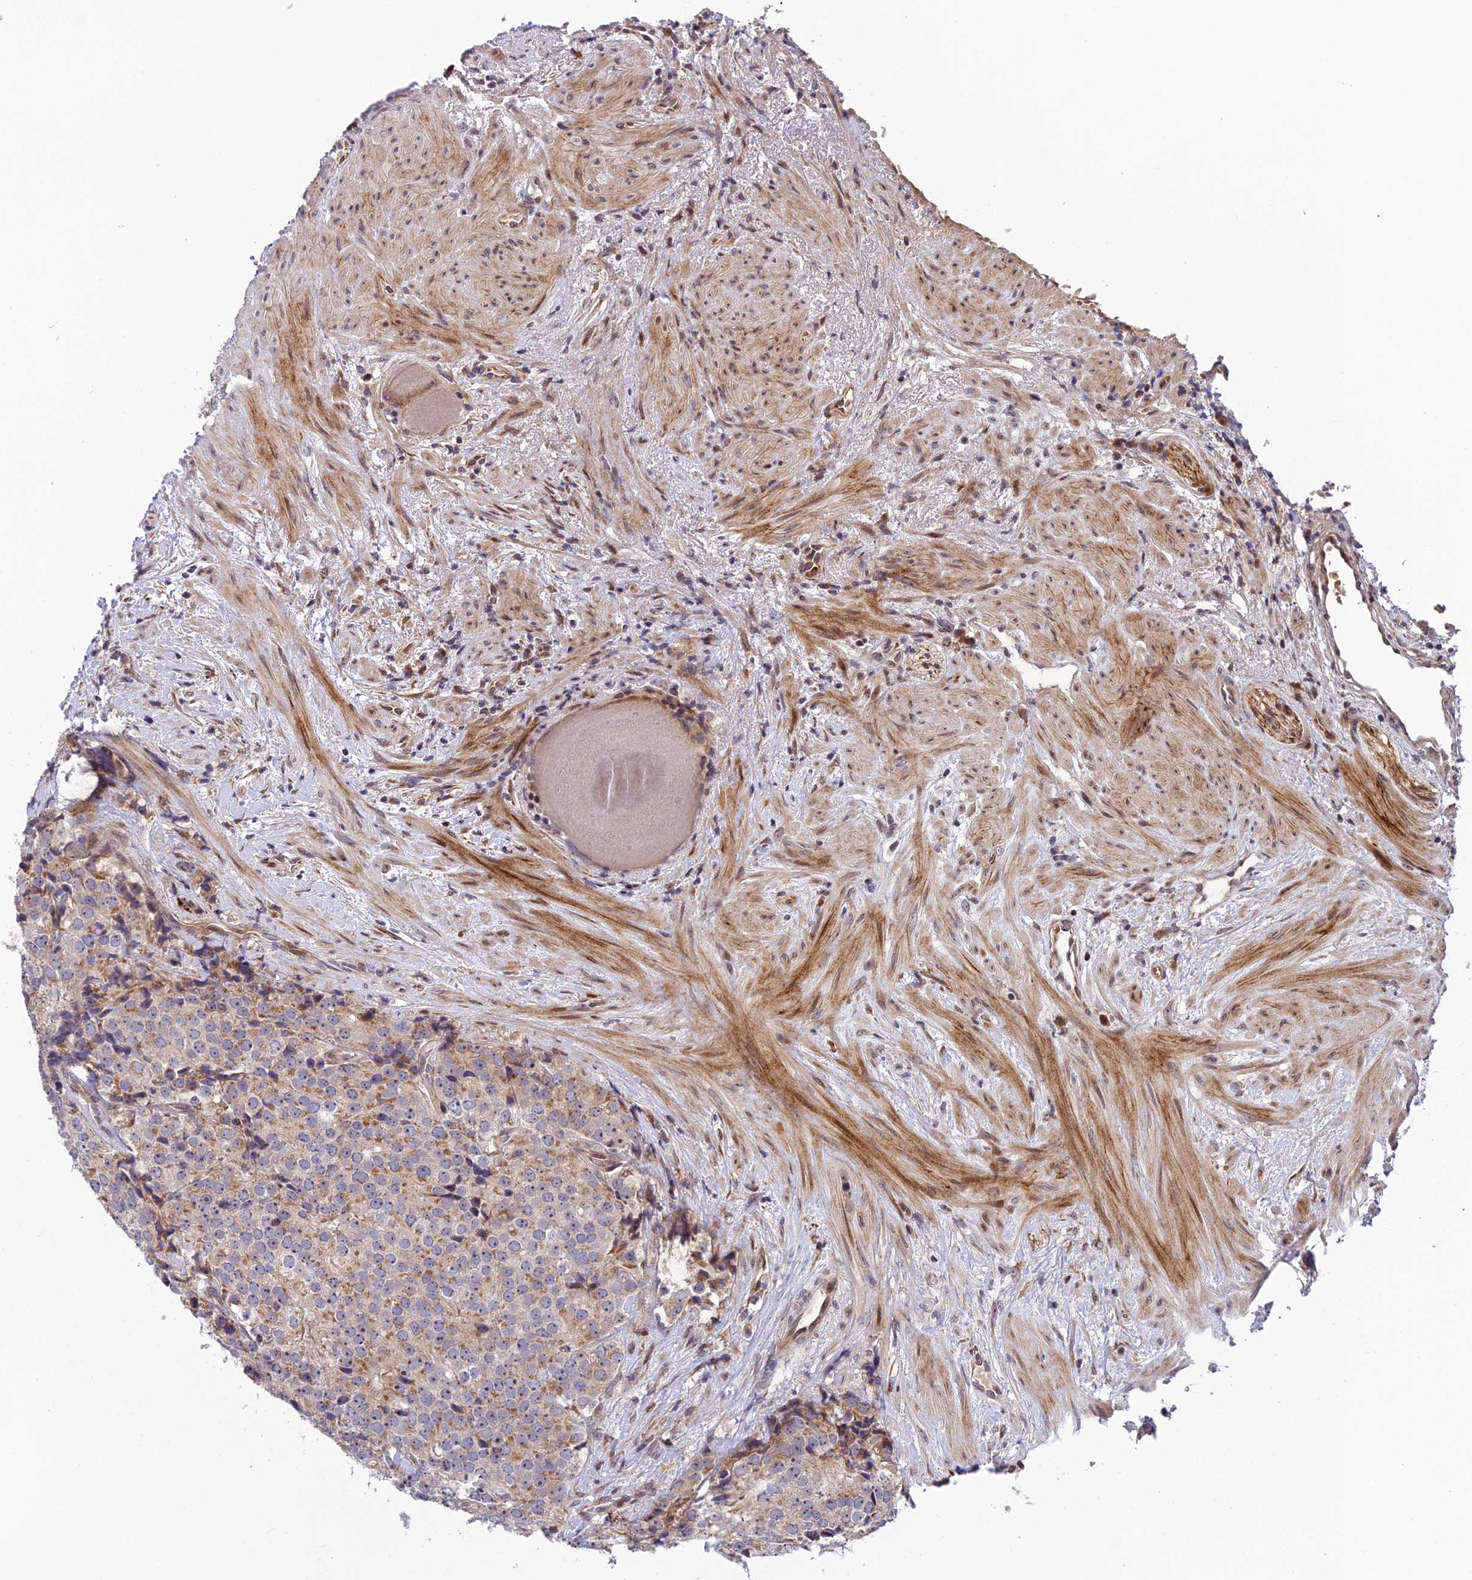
{"staining": {"intensity": "weak", "quantity": "25%-75%", "location": "cytoplasmic/membranous"}, "tissue": "prostate cancer", "cell_type": "Tumor cells", "image_type": "cancer", "snomed": [{"axis": "morphology", "description": "Adenocarcinoma, High grade"}, {"axis": "topography", "description": "Prostate"}], "caption": "Prostate cancer (adenocarcinoma (high-grade)) stained for a protein (brown) exhibits weak cytoplasmic/membranous positive expression in about 25%-75% of tumor cells.", "gene": "SMIM7", "patient": {"sex": "male", "age": 49}}